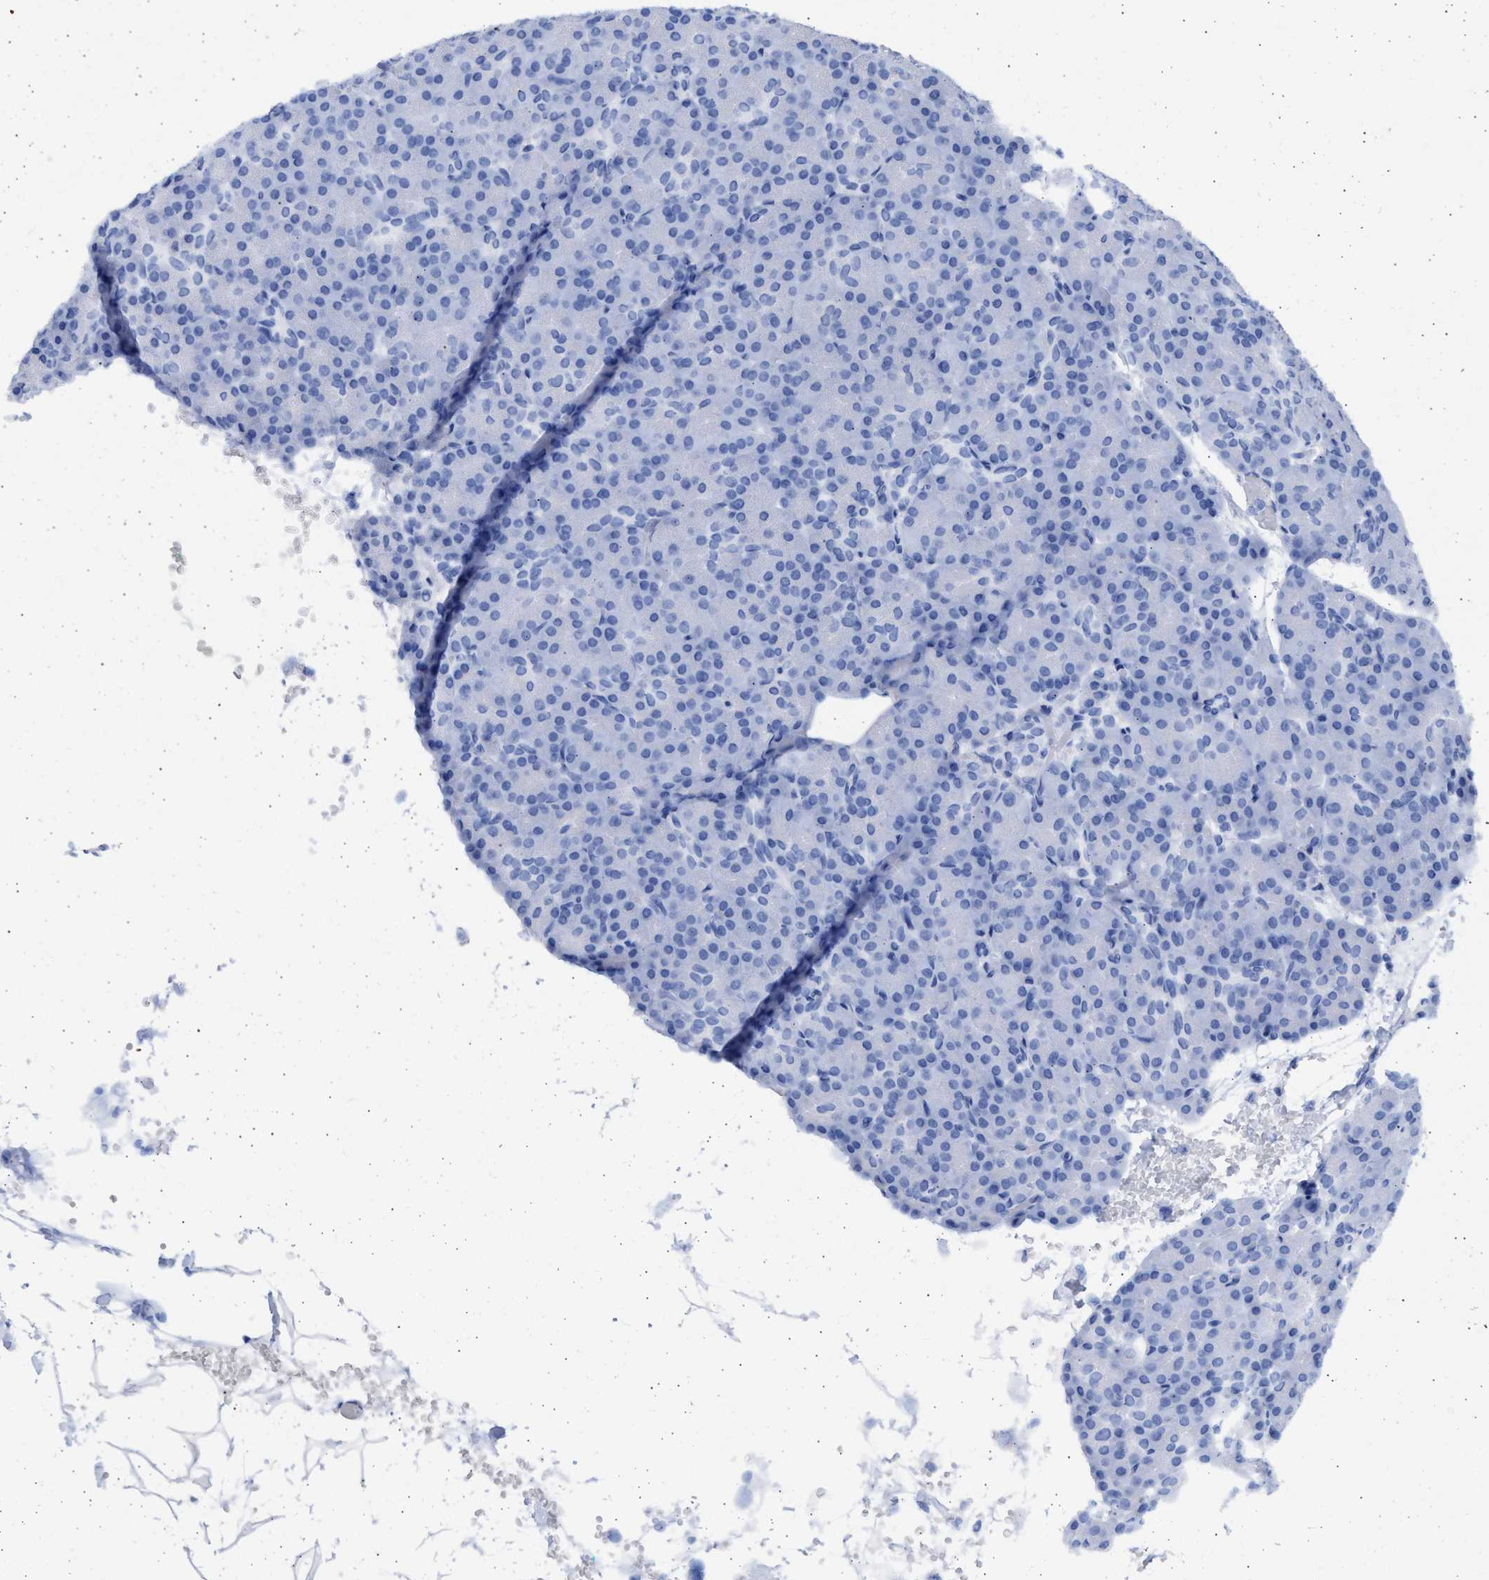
{"staining": {"intensity": "negative", "quantity": "none", "location": "none"}, "tissue": "pancreas", "cell_type": "Exocrine glandular cells", "image_type": "normal", "snomed": [{"axis": "morphology", "description": "Normal tissue, NOS"}, {"axis": "topography", "description": "Pancreas"}], "caption": "DAB (3,3'-diaminobenzidine) immunohistochemical staining of benign pancreas exhibits no significant positivity in exocrine glandular cells. (DAB (3,3'-diaminobenzidine) IHC with hematoxylin counter stain).", "gene": "ALDOC", "patient": {"sex": "female", "age": 43}}